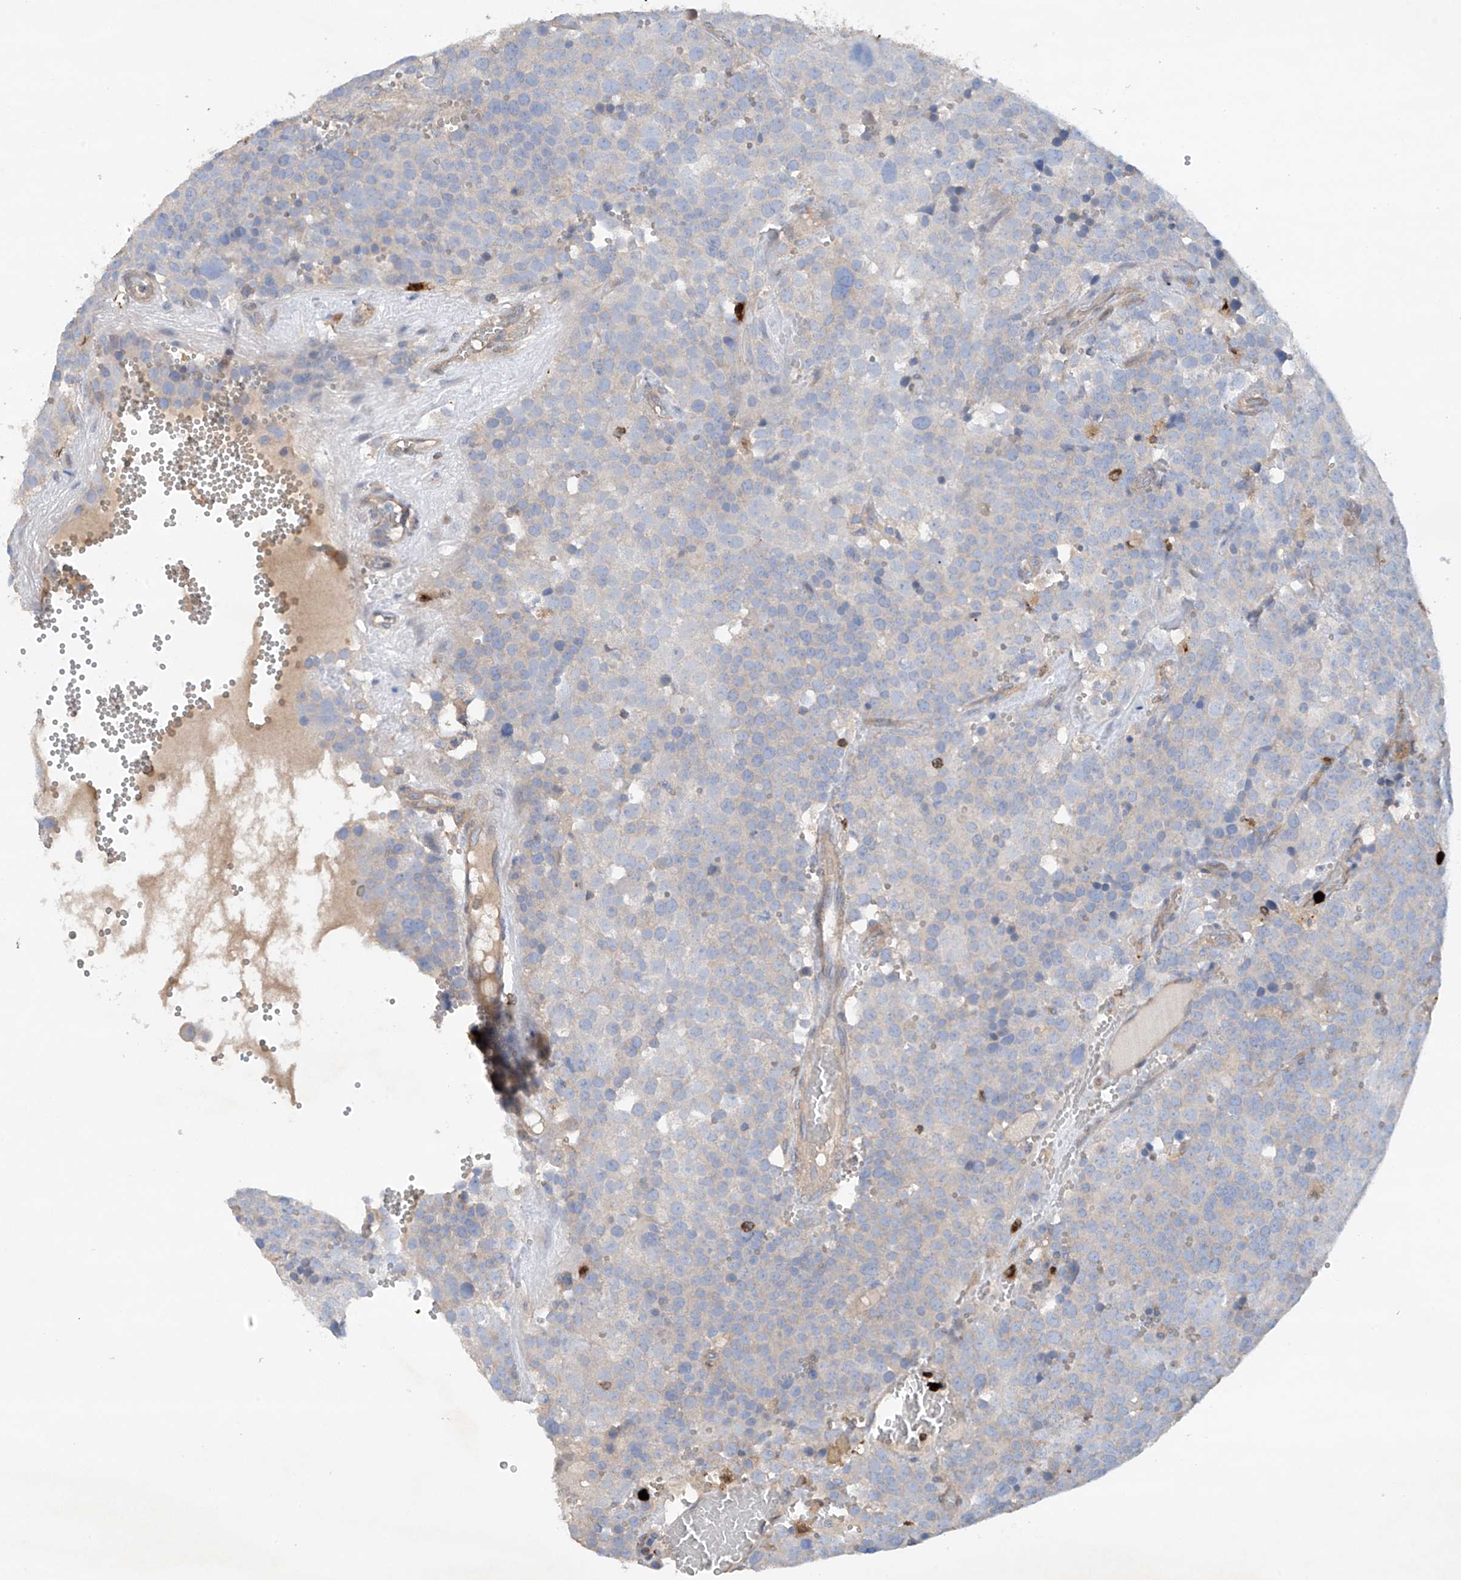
{"staining": {"intensity": "negative", "quantity": "none", "location": "none"}, "tissue": "testis cancer", "cell_type": "Tumor cells", "image_type": "cancer", "snomed": [{"axis": "morphology", "description": "Seminoma, NOS"}, {"axis": "topography", "description": "Testis"}], "caption": "Immunohistochemistry (IHC) of testis cancer shows no staining in tumor cells.", "gene": "PHACTR2", "patient": {"sex": "male", "age": 71}}